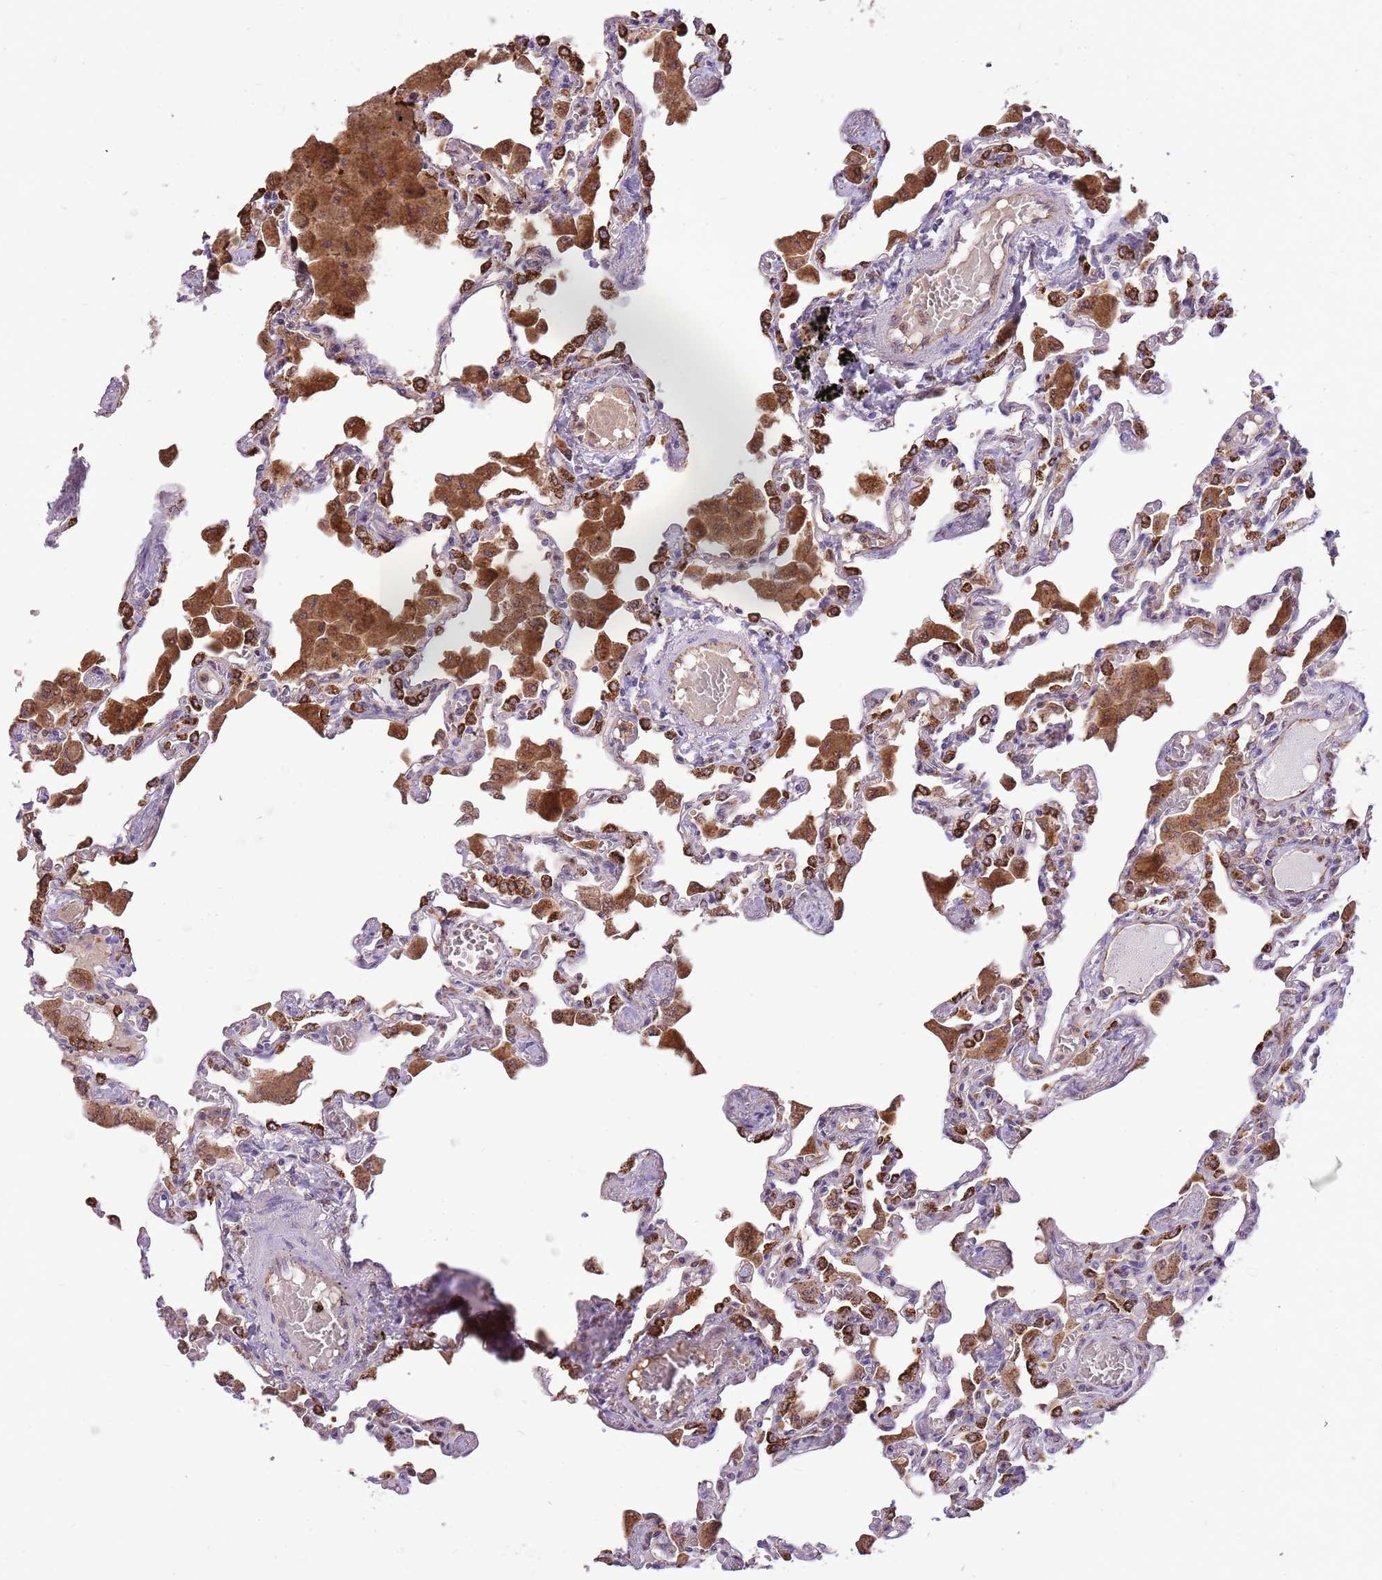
{"staining": {"intensity": "strong", "quantity": "25%-75%", "location": "cytoplasmic/membranous"}, "tissue": "lung", "cell_type": "Alveolar cells", "image_type": "normal", "snomed": [{"axis": "morphology", "description": "Normal tissue, NOS"}, {"axis": "topography", "description": "Bronchus"}, {"axis": "topography", "description": "Lung"}], "caption": "This image reveals immunohistochemistry (IHC) staining of normal lung, with high strong cytoplasmic/membranous expression in about 25%-75% of alveolar cells.", "gene": "PCNX1", "patient": {"sex": "female", "age": 49}}